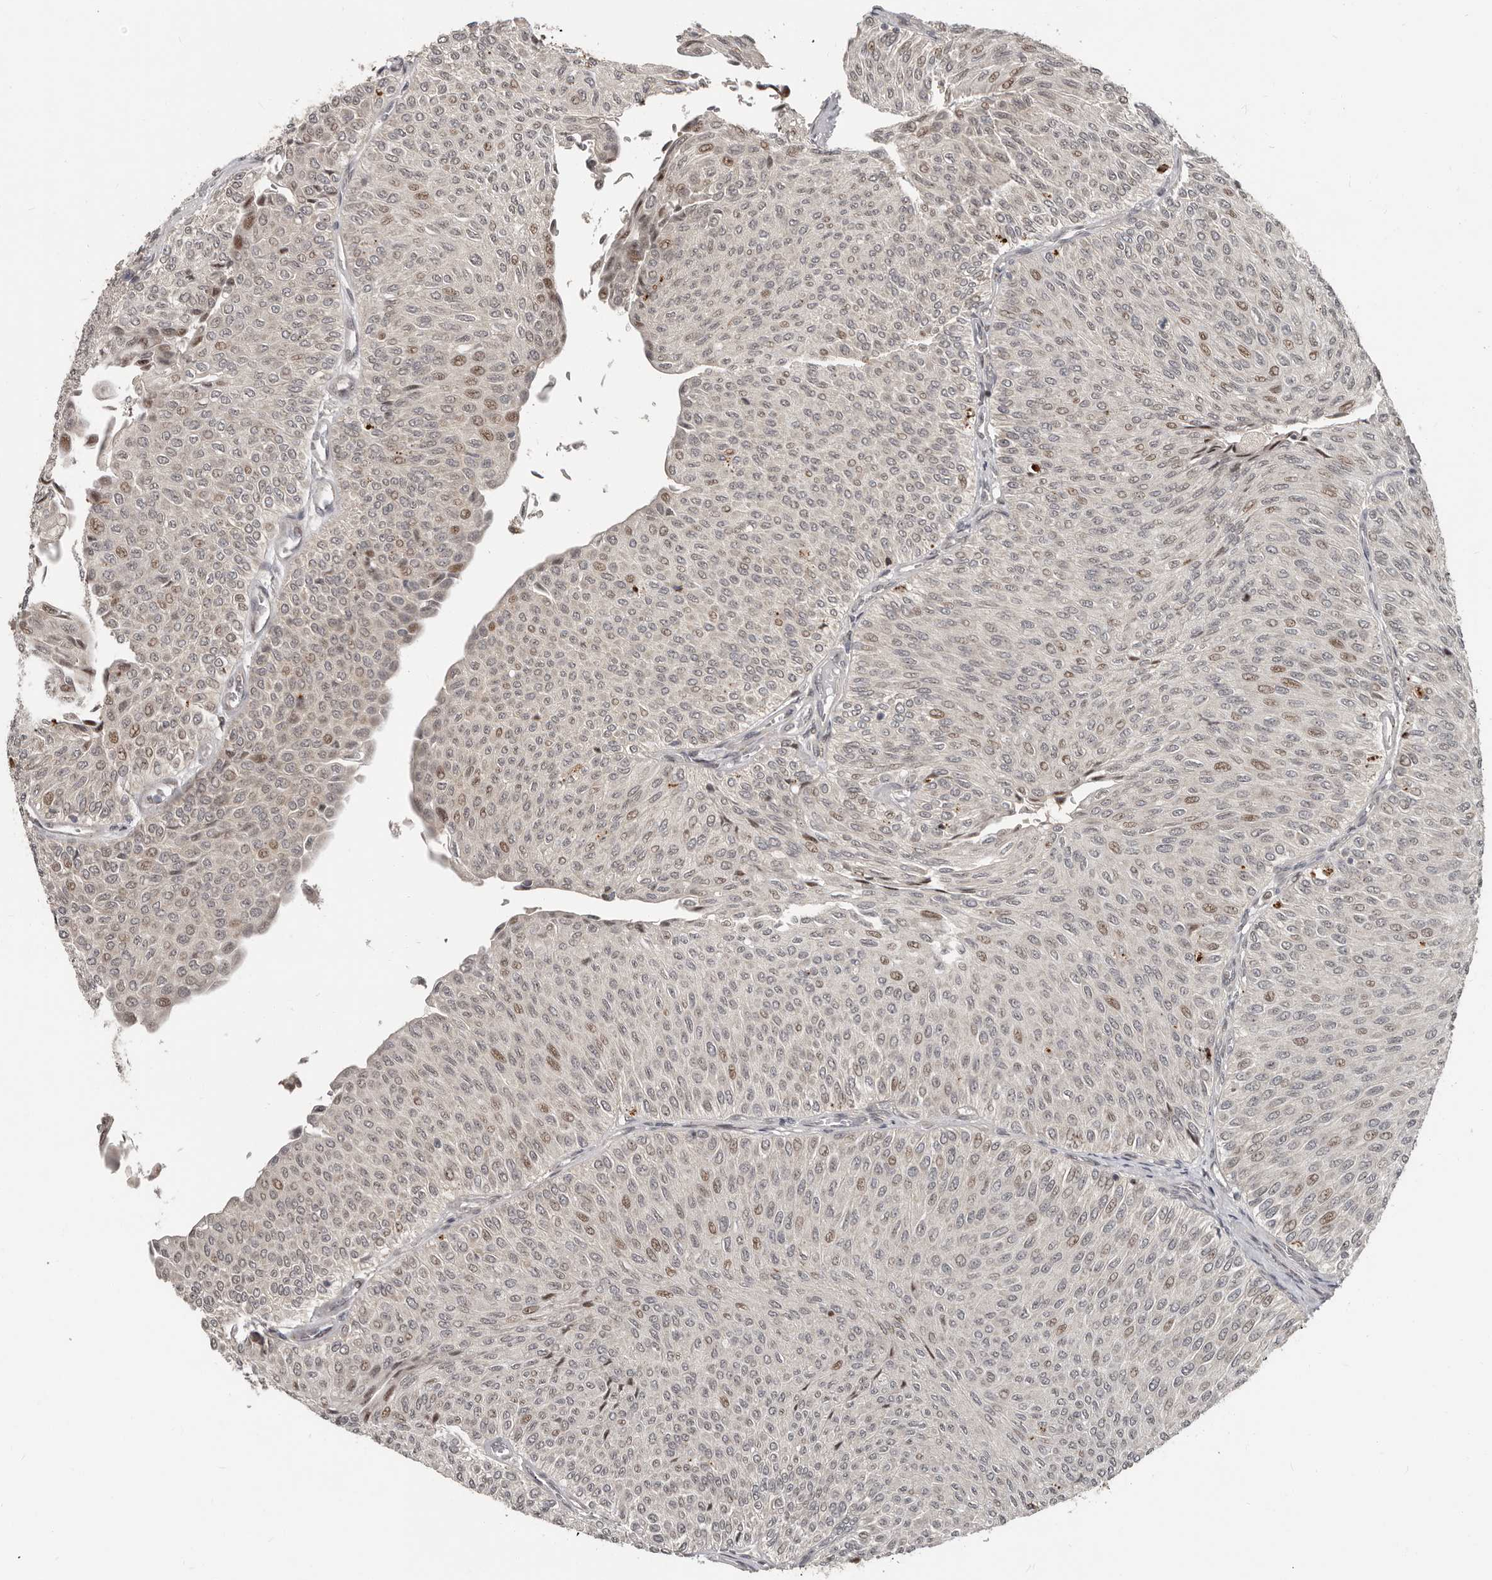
{"staining": {"intensity": "moderate", "quantity": "<25%", "location": "nuclear"}, "tissue": "urothelial cancer", "cell_type": "Tumor cells", "image_type": "cancer", "snomed": [{"axis": "morphology", "description": "Urothelial carcinoma, Low grade"}, {"axis": "topography", "description": "Urinary bladder"}], "caption": "Tumor cells demonstrate moderate nuclear staining in about <25% of cells in urothelial cancer.", "gene": "APOL6", "patient": {"sex": "male", "age": 78}}